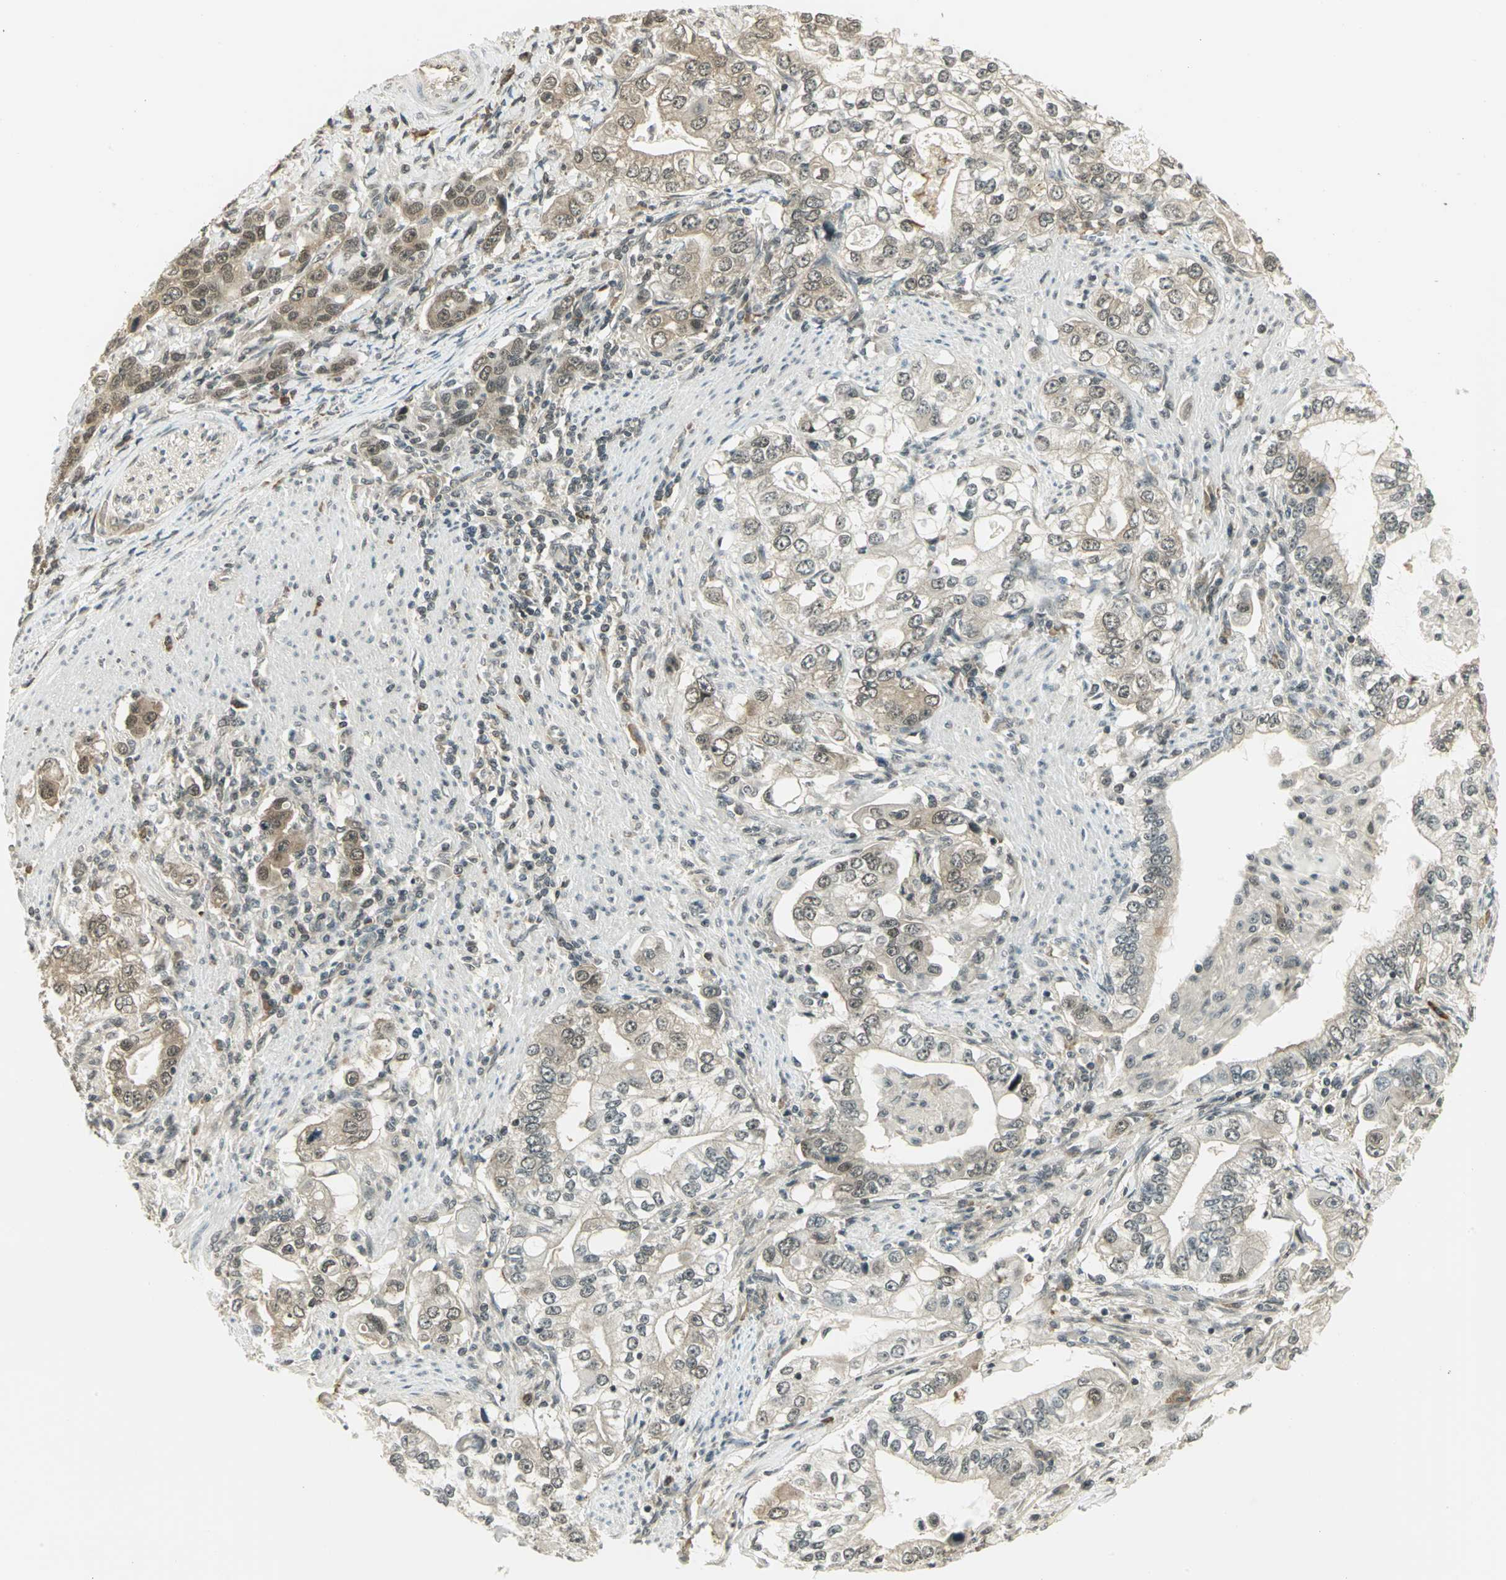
{"staining": {"intensity": "weak", "quantity": "25%-75%", "location": "cytoplasmic/membranous"}, "tissue": "stomach cancer", "cell_type": "Tumor cells", "image_type": "cancer", "snomed": [{"axis": "morphology", "description": "Adenocarcinoma, NOS"}, {"axis": "topography", "description": "Stomach, lower"}], "caption": "Immunohistochemical staining of human stomach adenocarcinoma exhibits low levels of weak cytoplasmic/membranous positivity in about 25%-75% of tumor cells.", "gene": "CDC34", "patient": {"sex": "female", "age": 72}}